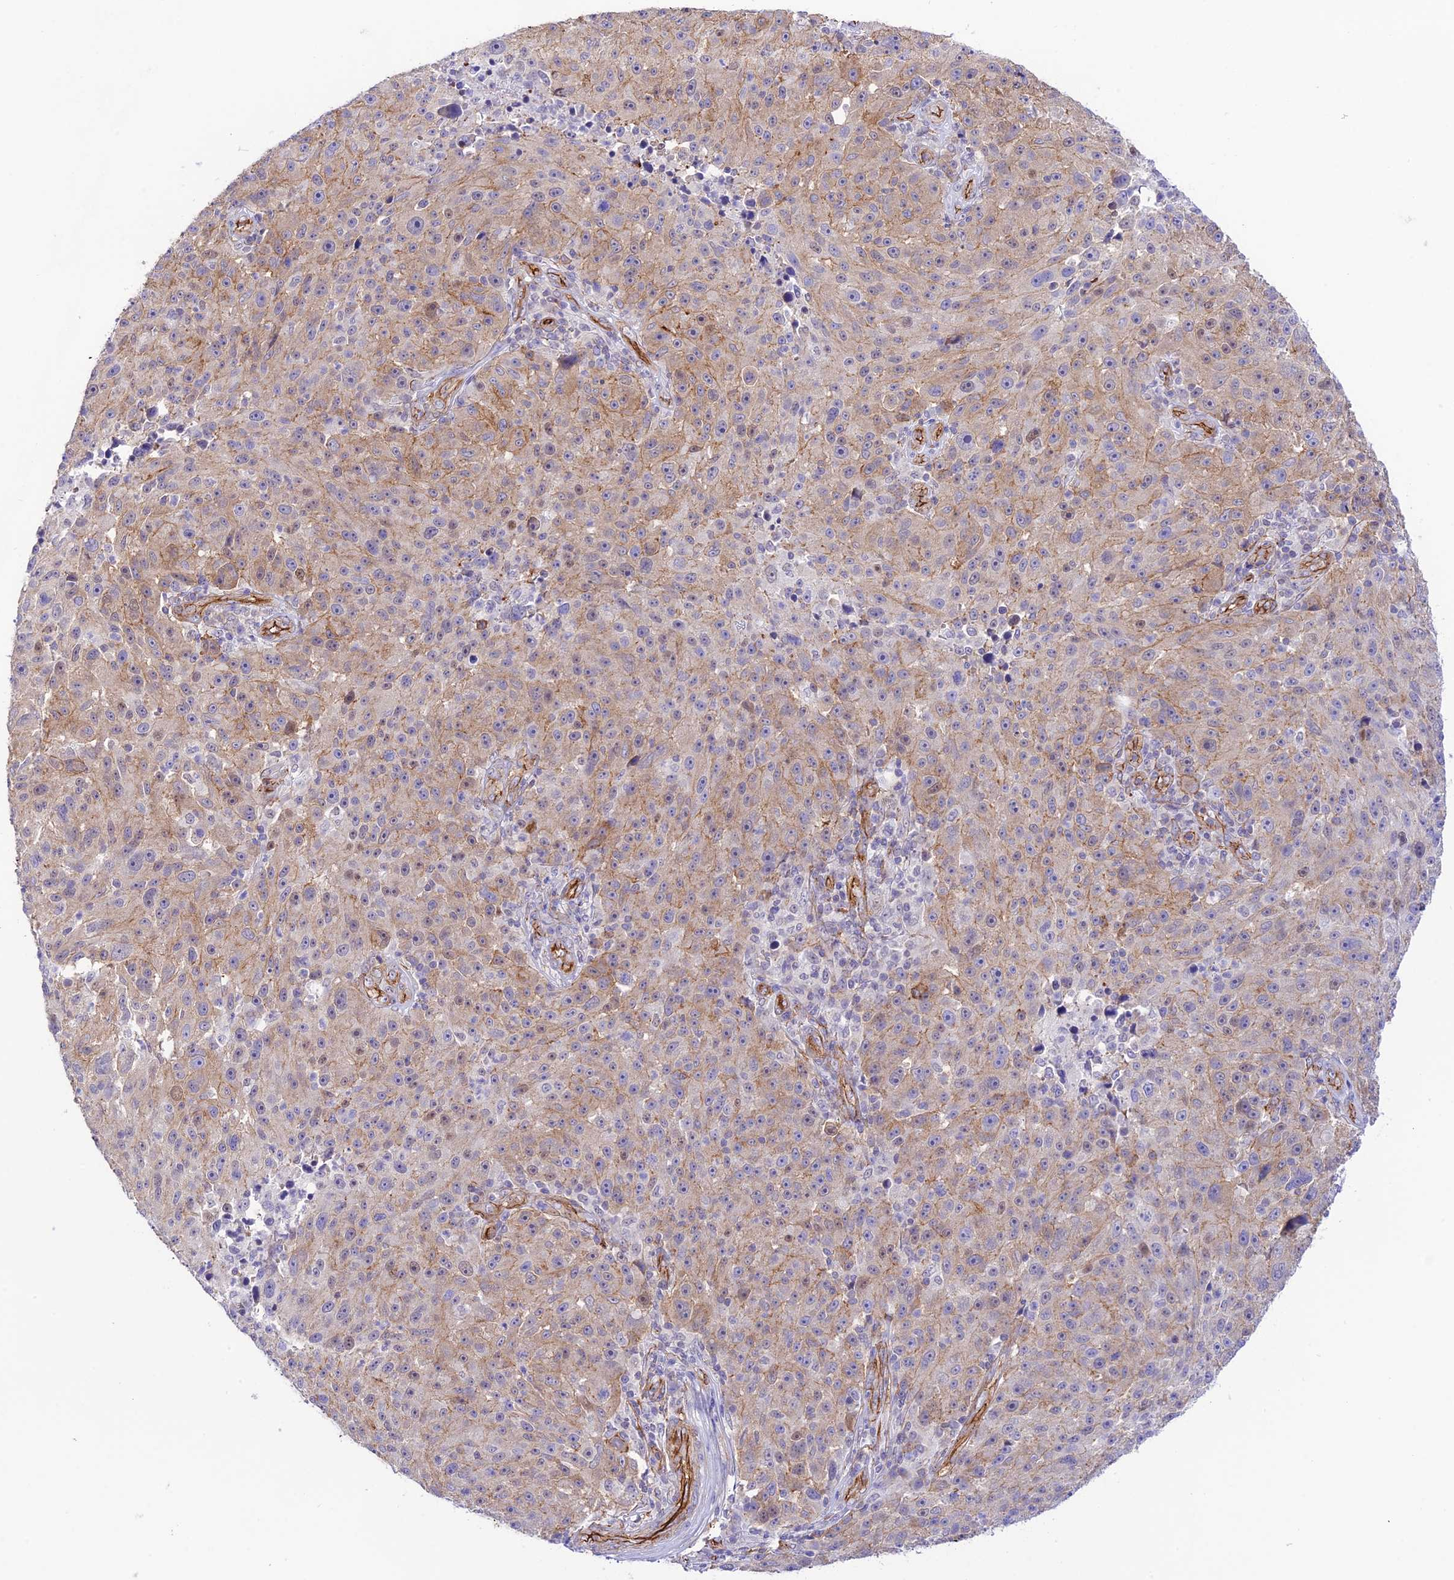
{"staining": {"intensity": "weak", "quantity": "25%-75%", "location": "cytoplasmic/membranous"}, "tissue": "melanoma", "cell_type": "Tumor cells", "image_type": "cancer", "snomed": [{"axis": "morphology", "description": "Malignant melanoma, NOS"}, {"axis": "topography", "description": "Skin"}], "caption": "An image showing weak cytoplasmic/membranous expression in about 25%-75% of tumor cells in malignant melanoma, as visualized by brown immunohistochemical staining.", "gene": "YPEL5", "patient": {"sex": "male", "age": 53}}